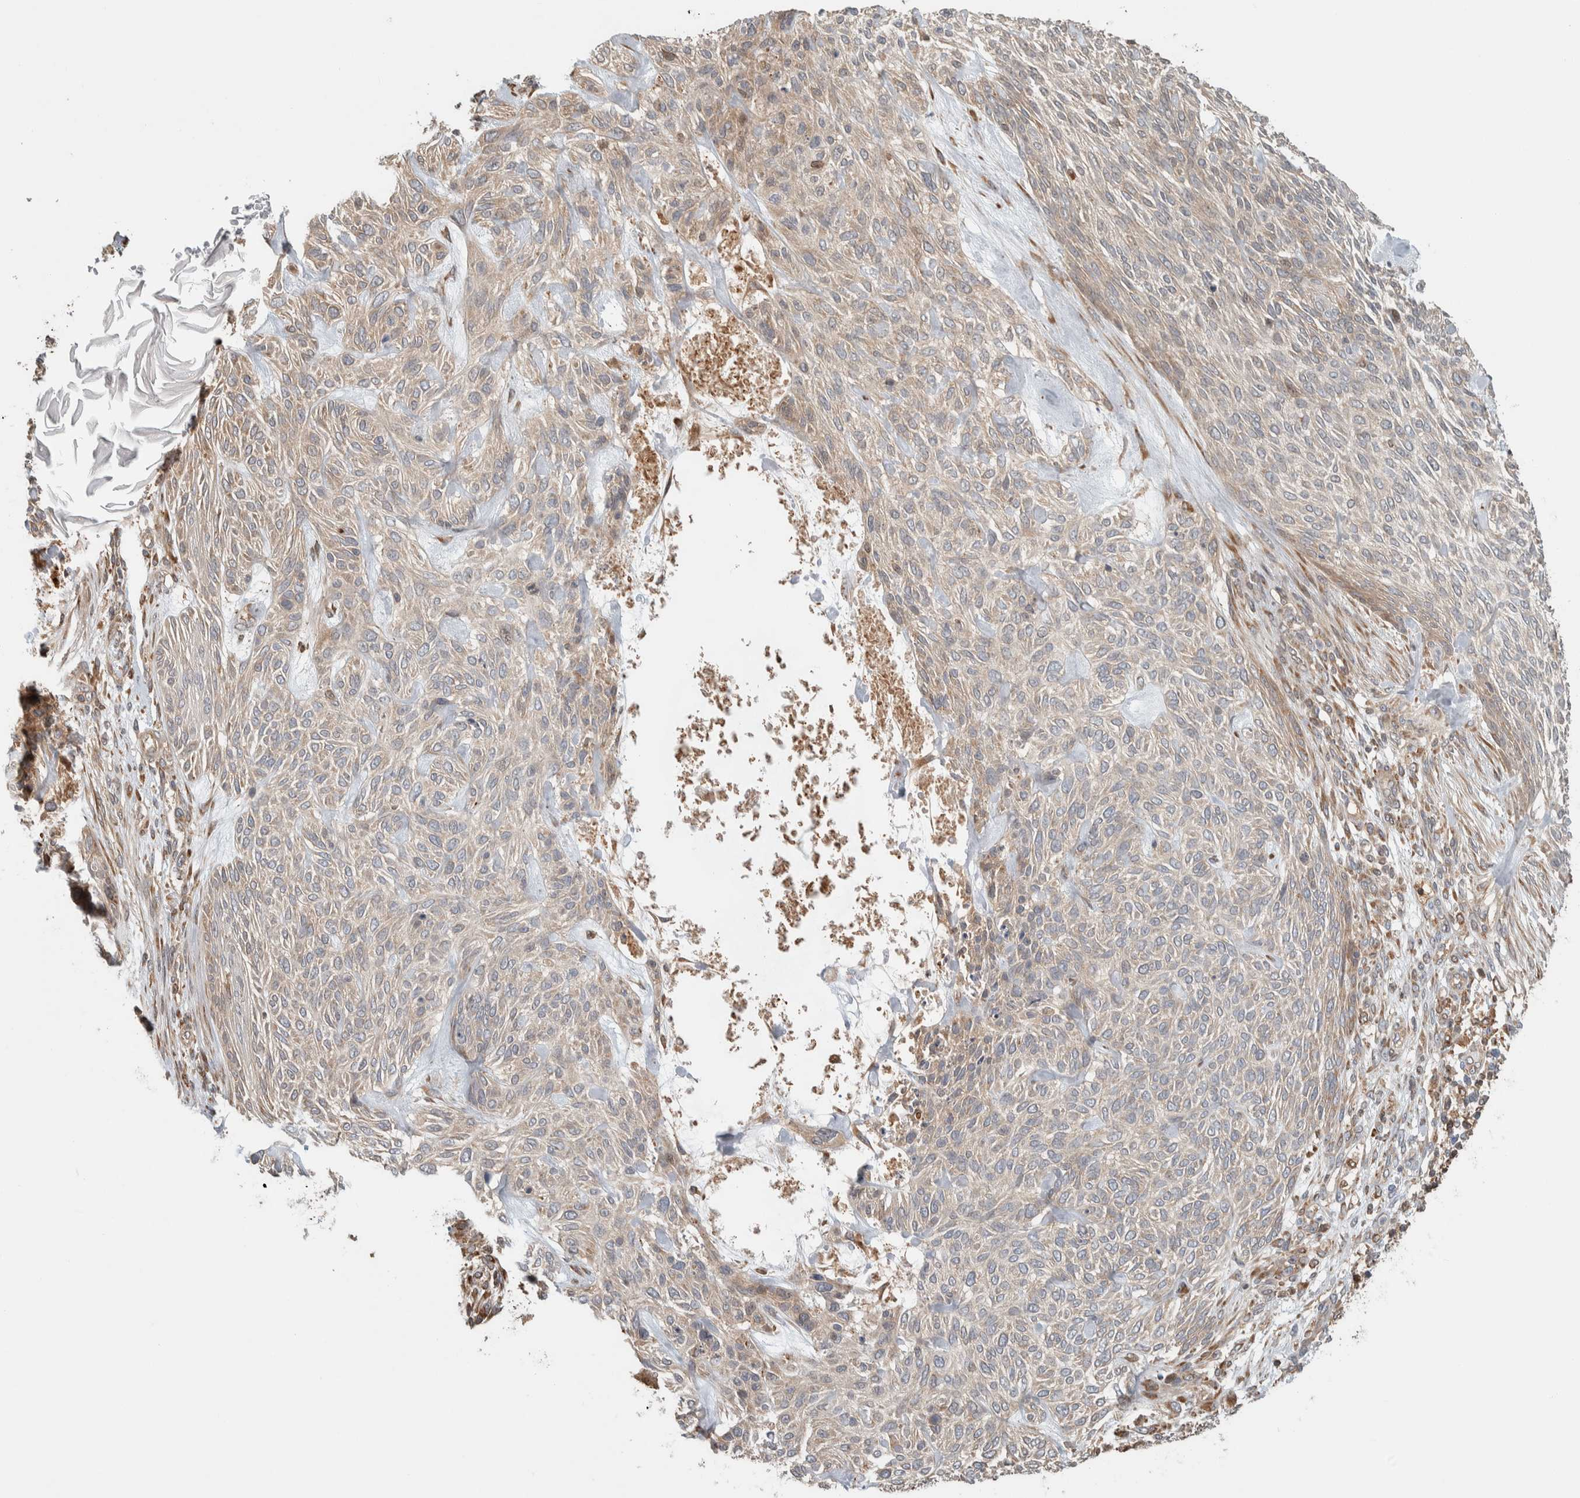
{"staining": {"intensity": "weak", "quantity": "25%-75%", "location": "cytoplasmic/membranous"}, "tissue": "skin cancer", "cell_type": "Tumor cells", "image_type": "cancer", "snomed": [{"axis": "morphology", "description": "Basal cell carcinoma"}, {"axis": "topography", "description": "Skin"}], "caption": "The immunohistochemical stain shows weak cytoplasmic/membranous staining in tumor cells of basal cell carcinoma (skin) tissue.", "gene": "CNTROB", "patient": {"sex": "male", "age": 55}}